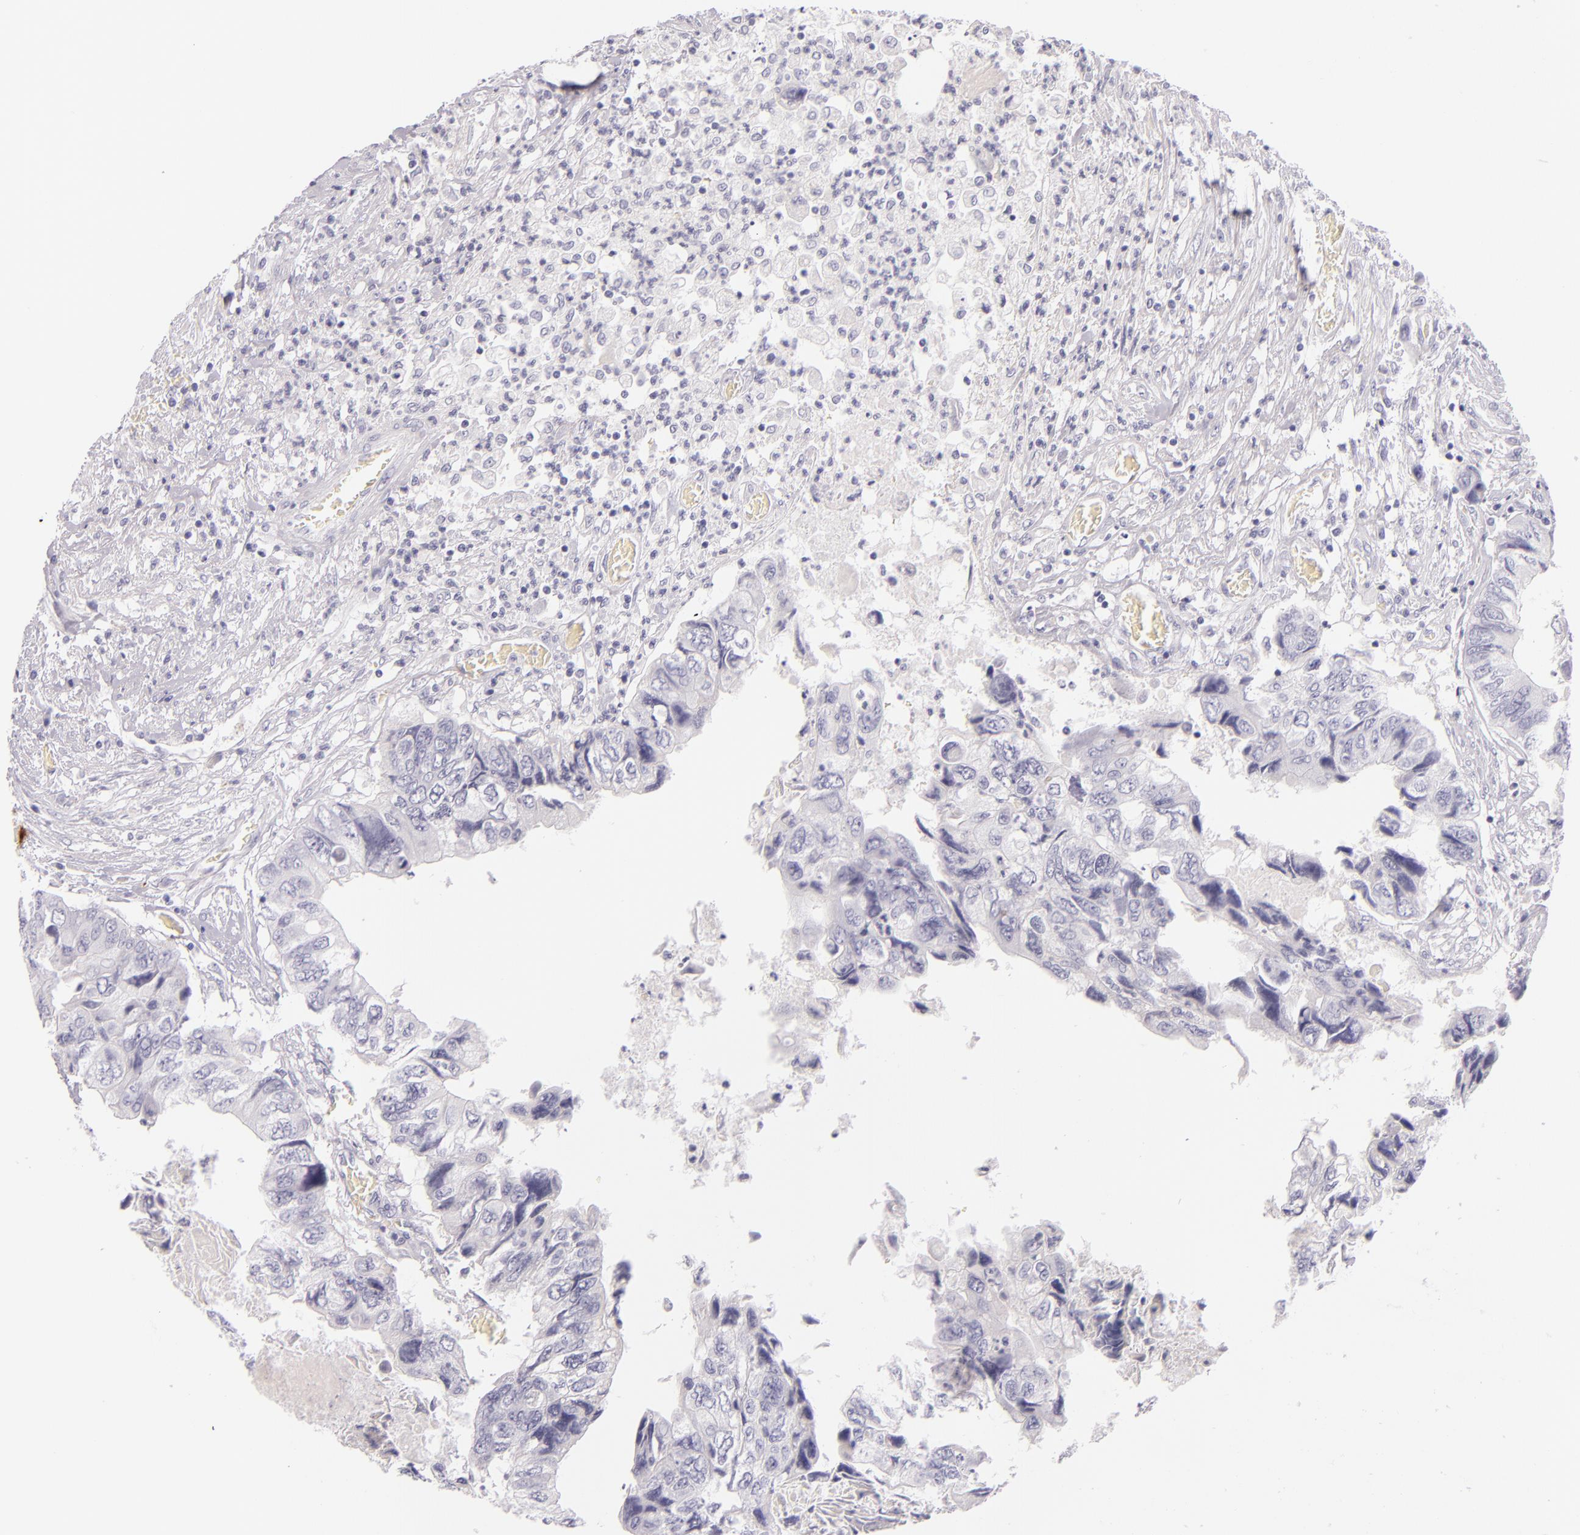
{"staining": {"intensity": "negative", "quantity": "none", "location": "none"}, "tissue": "colorectal cancer", "cell_type": "Tumor cells", "image_type": "cancer", "snomed": [{"axis": "morphology", "description": "Adenocarcinoma, NOS"}, {"axis": "topography", "description": "Rectum"}], "caption": "Immunohistochemical staining of human colorectal adenocarcinoma shows no significant positivity in tumor cells. The staining was performed using DAB (3,3'-diaminobenzidine) to visualize the protein expression in brown, while the nuclei were stained in blue with hematoxylin (Magnification: 20x).", "gene": "INA", "patient": {"sex": "female", "age": 82}}